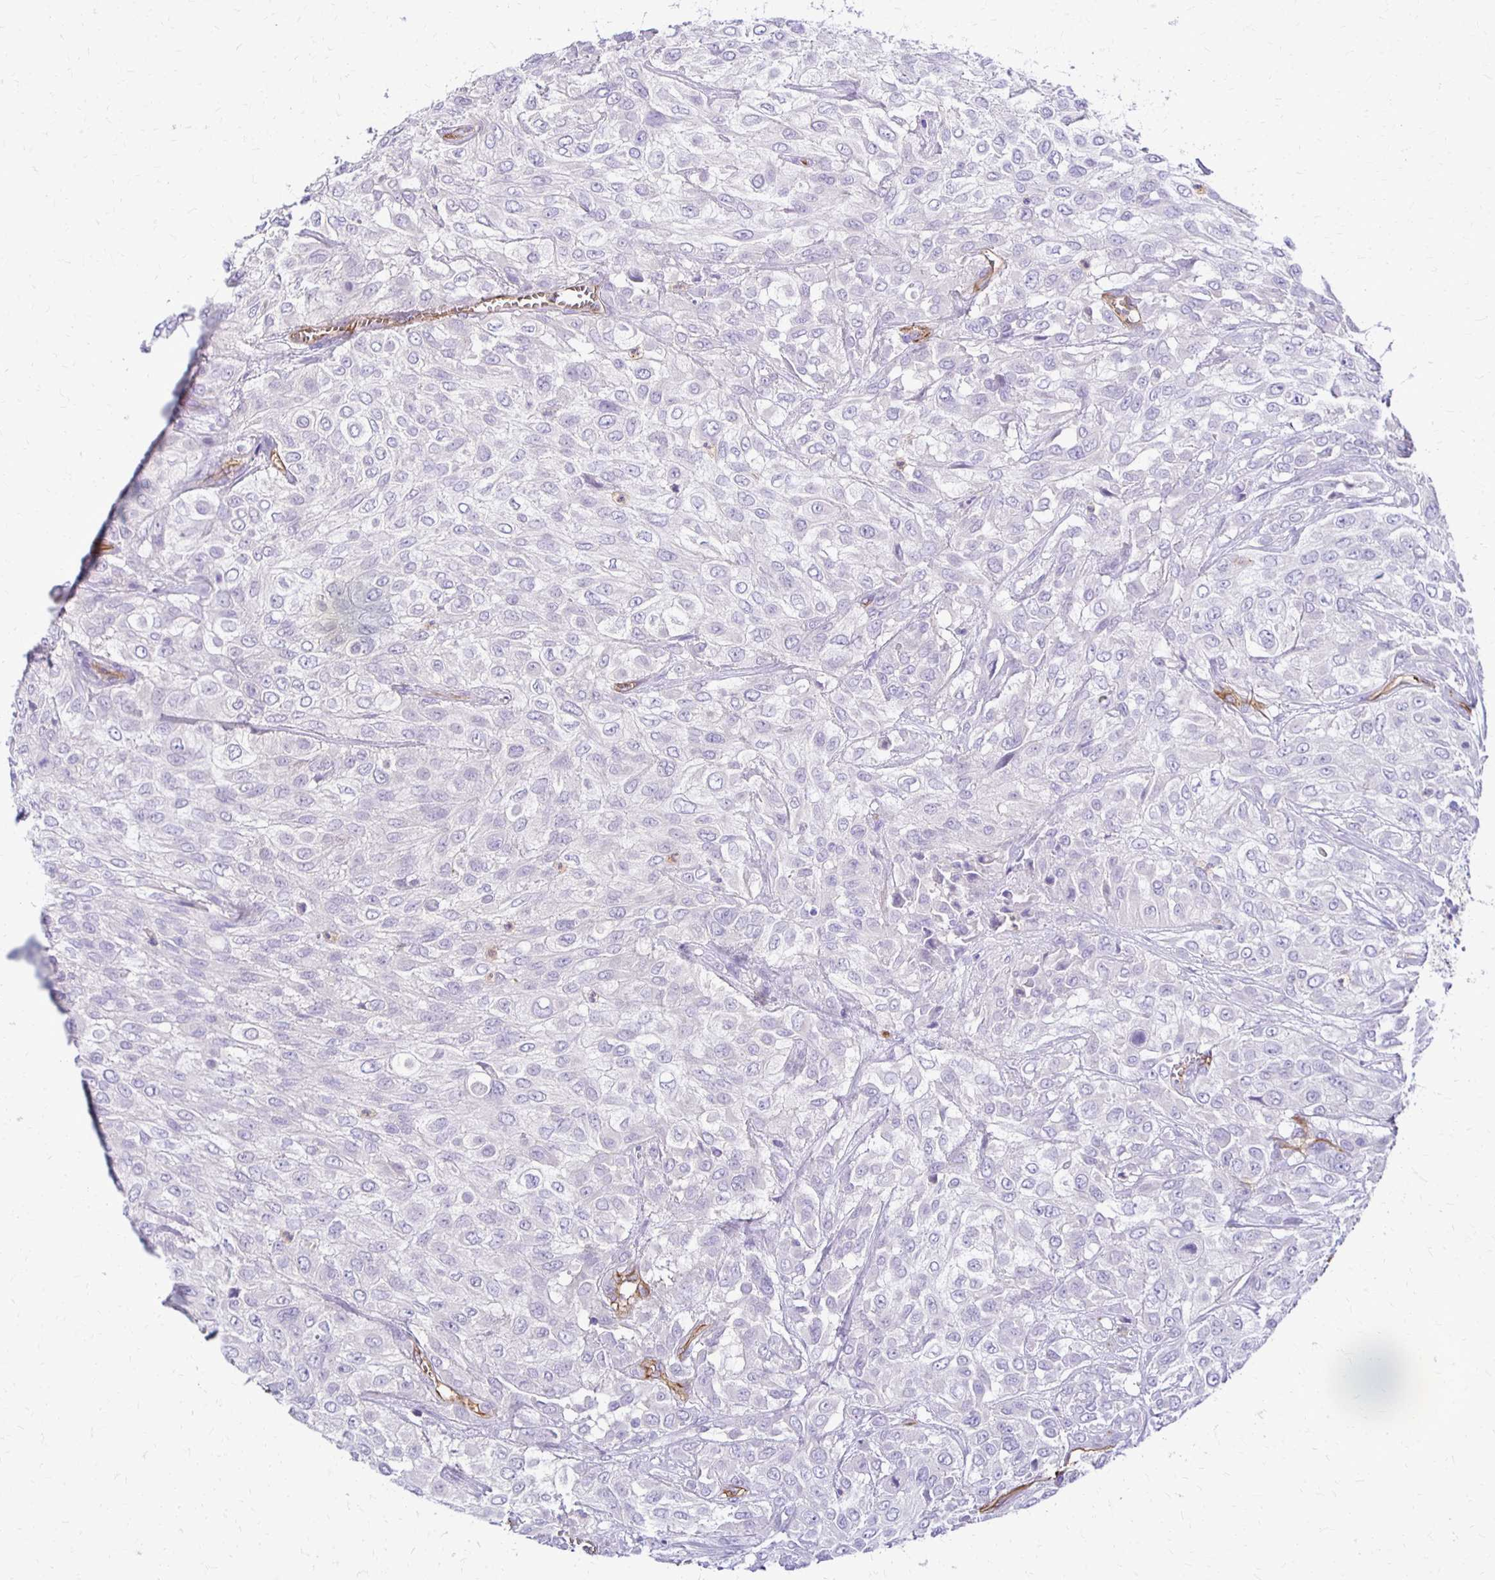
{"staining": {"intensity": "negative", "quantity": "none", "location": "none"}, "tissue": "urothelial cancer", "cell_type": "Tumor cells", "image_type": "cancer", "snomed": [{"axis": "morphology", "description": "Urothelial carcinoma, High grade"}, {"axis": "topography", "description": "Urinary bladder"}], "caption": "Urothelial cancer was stained to show a protein in brown. There is no significant positivity in tumor cells. (Stains: DAB (3,3'-diaminobenzidine) IHC with hematoxylin counter stain, Microscopy: brightfield microscopy at high magnification).", "gene": "TTYH1", "patient": {"sex": "male", "age": 57}}